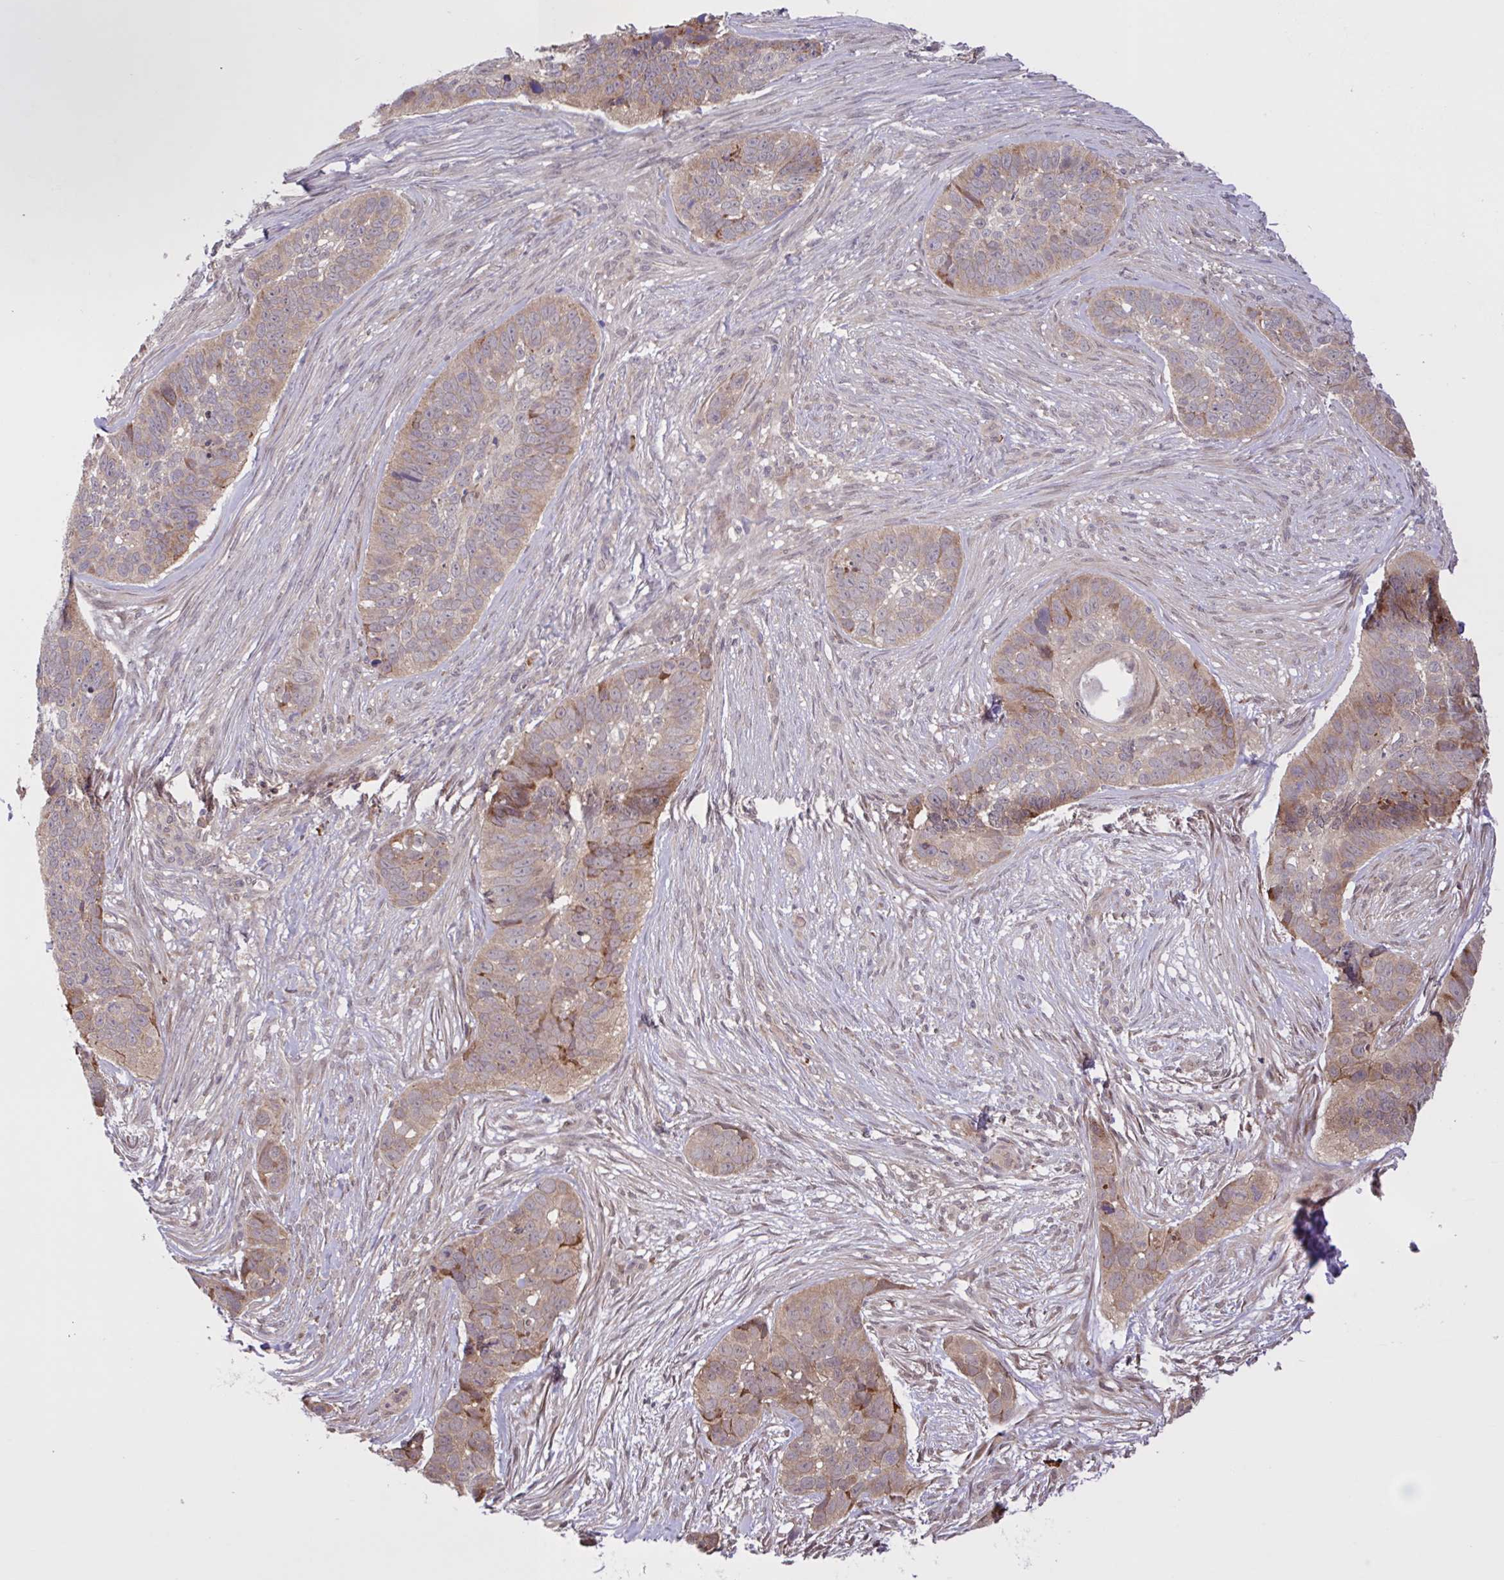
{"staining": {"intensity": "weak", "quantity": ">75%", "location": "cytoplasmic/membranous"}, "tissue": "skin cancer", "cell_type": "Tumor cells", "image_type": "cancer", "snomed": [{"axis": "morphology", "description": "Basal cell carcinoma"}, {"axis": "topography", "description": "Skin"}], "caption": "An immunohistochemistry photomicrograph of tumor tissue is shown. Protein staining in brown labels weak cytoplasmic/membranous positivity in skin basal cell carcinoma within tumor cells. (DAB IHC, brown staining for protein, blue staining for nuclei).", "gene": "INTS10", "patient": {"sex": "female", "age": 82}}